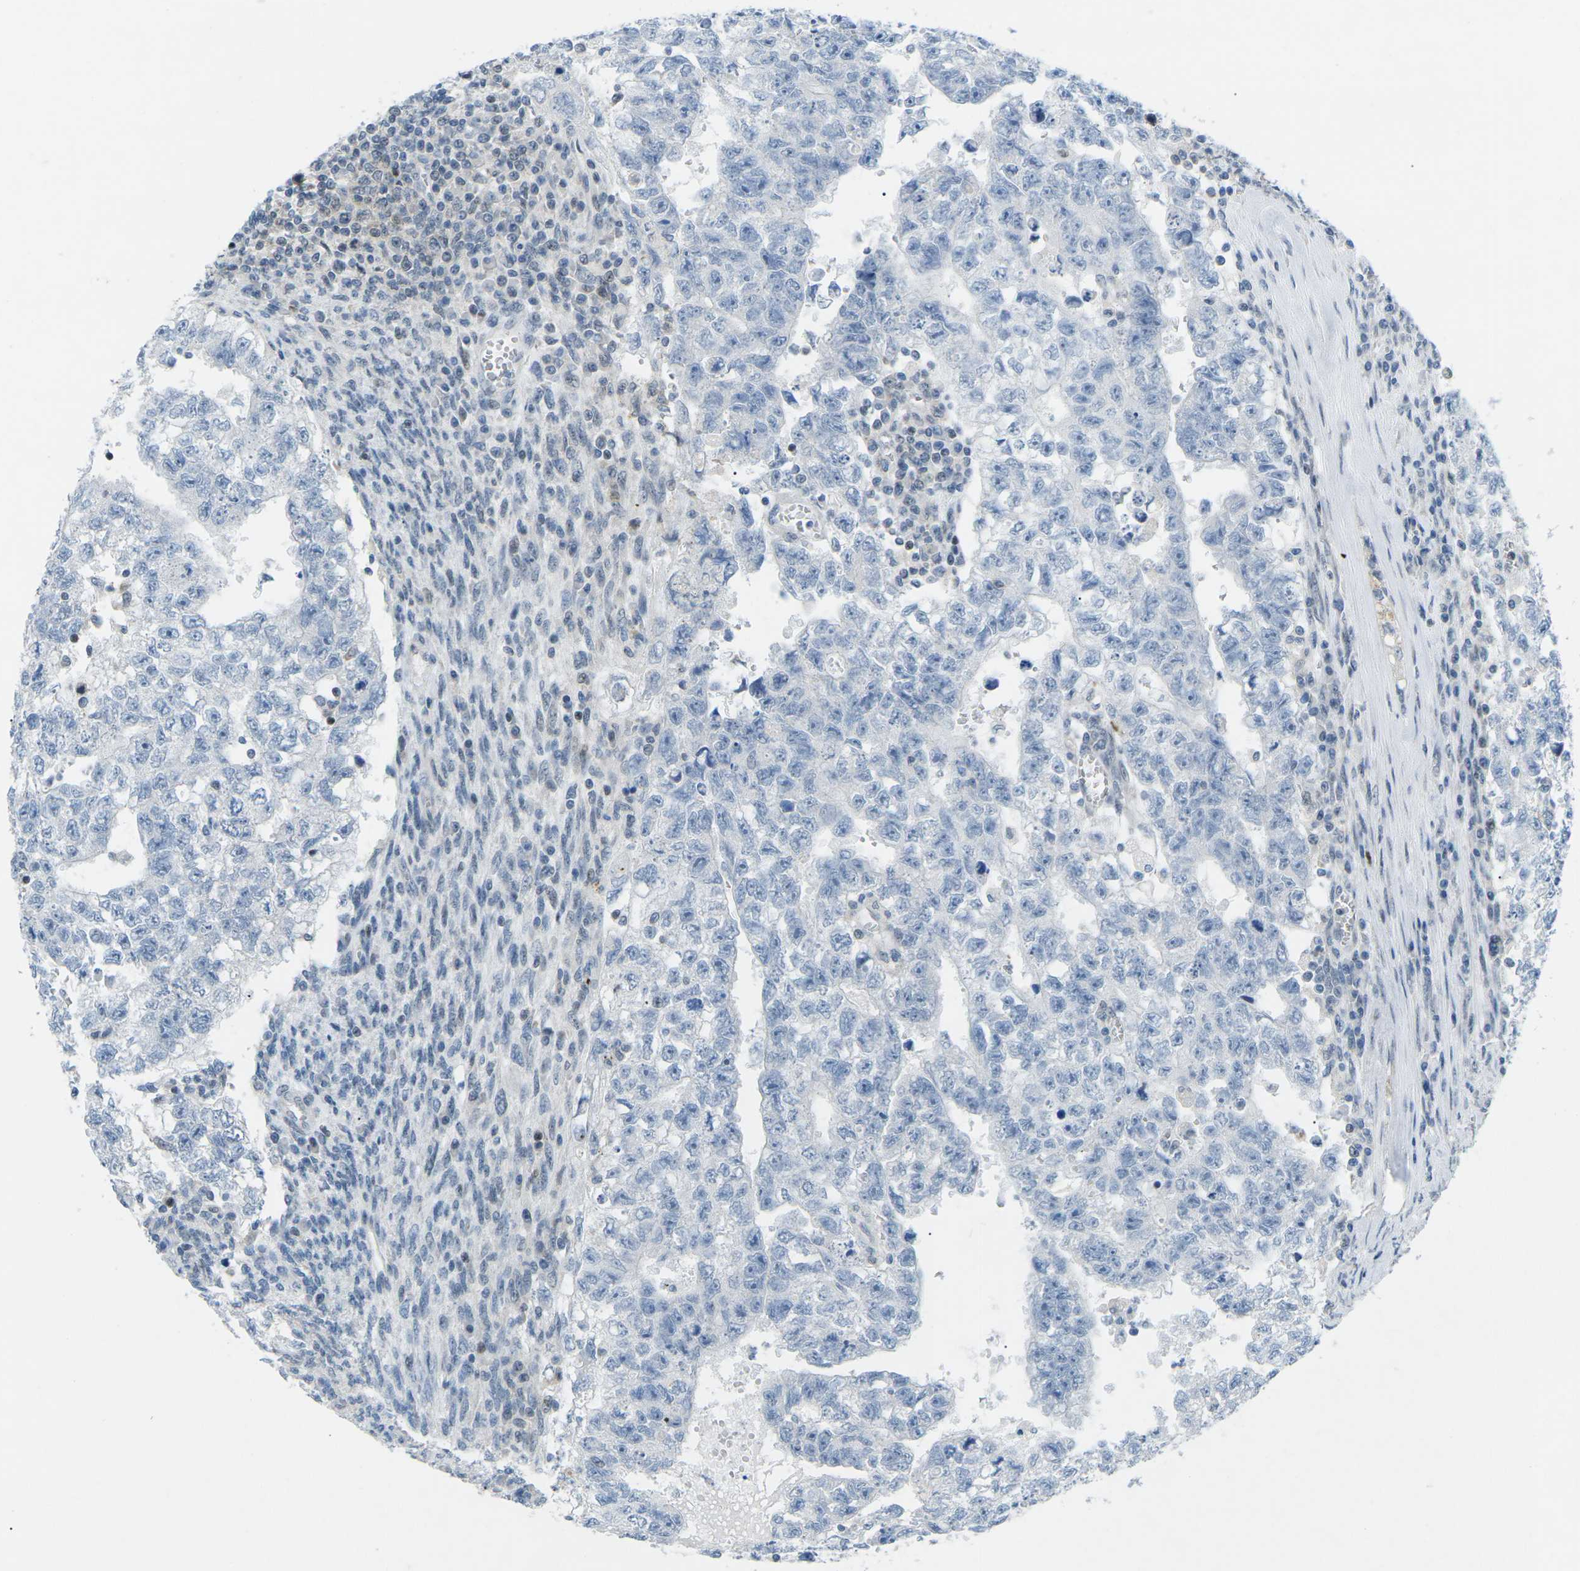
{"staining": {"intensity": "negative", "quantity": "none", "location": "none"}, "tissue": "testis cancer", "cell_type": "Tumor cells", "image_type": "cancer", "snomed": [{"axis": "morphology", "description": "Seminoma, NOS"}, {"axis": "morphology", "description": "Carcinoma, Embryonal, NOS"}, {"axis": "topography", "description": "Testis"}], "caption": "Tumor cells are negative for brown protein staining in testis cancer.", "gene": "MBNL1", "patient": {"sex": "male", "age": 38}}